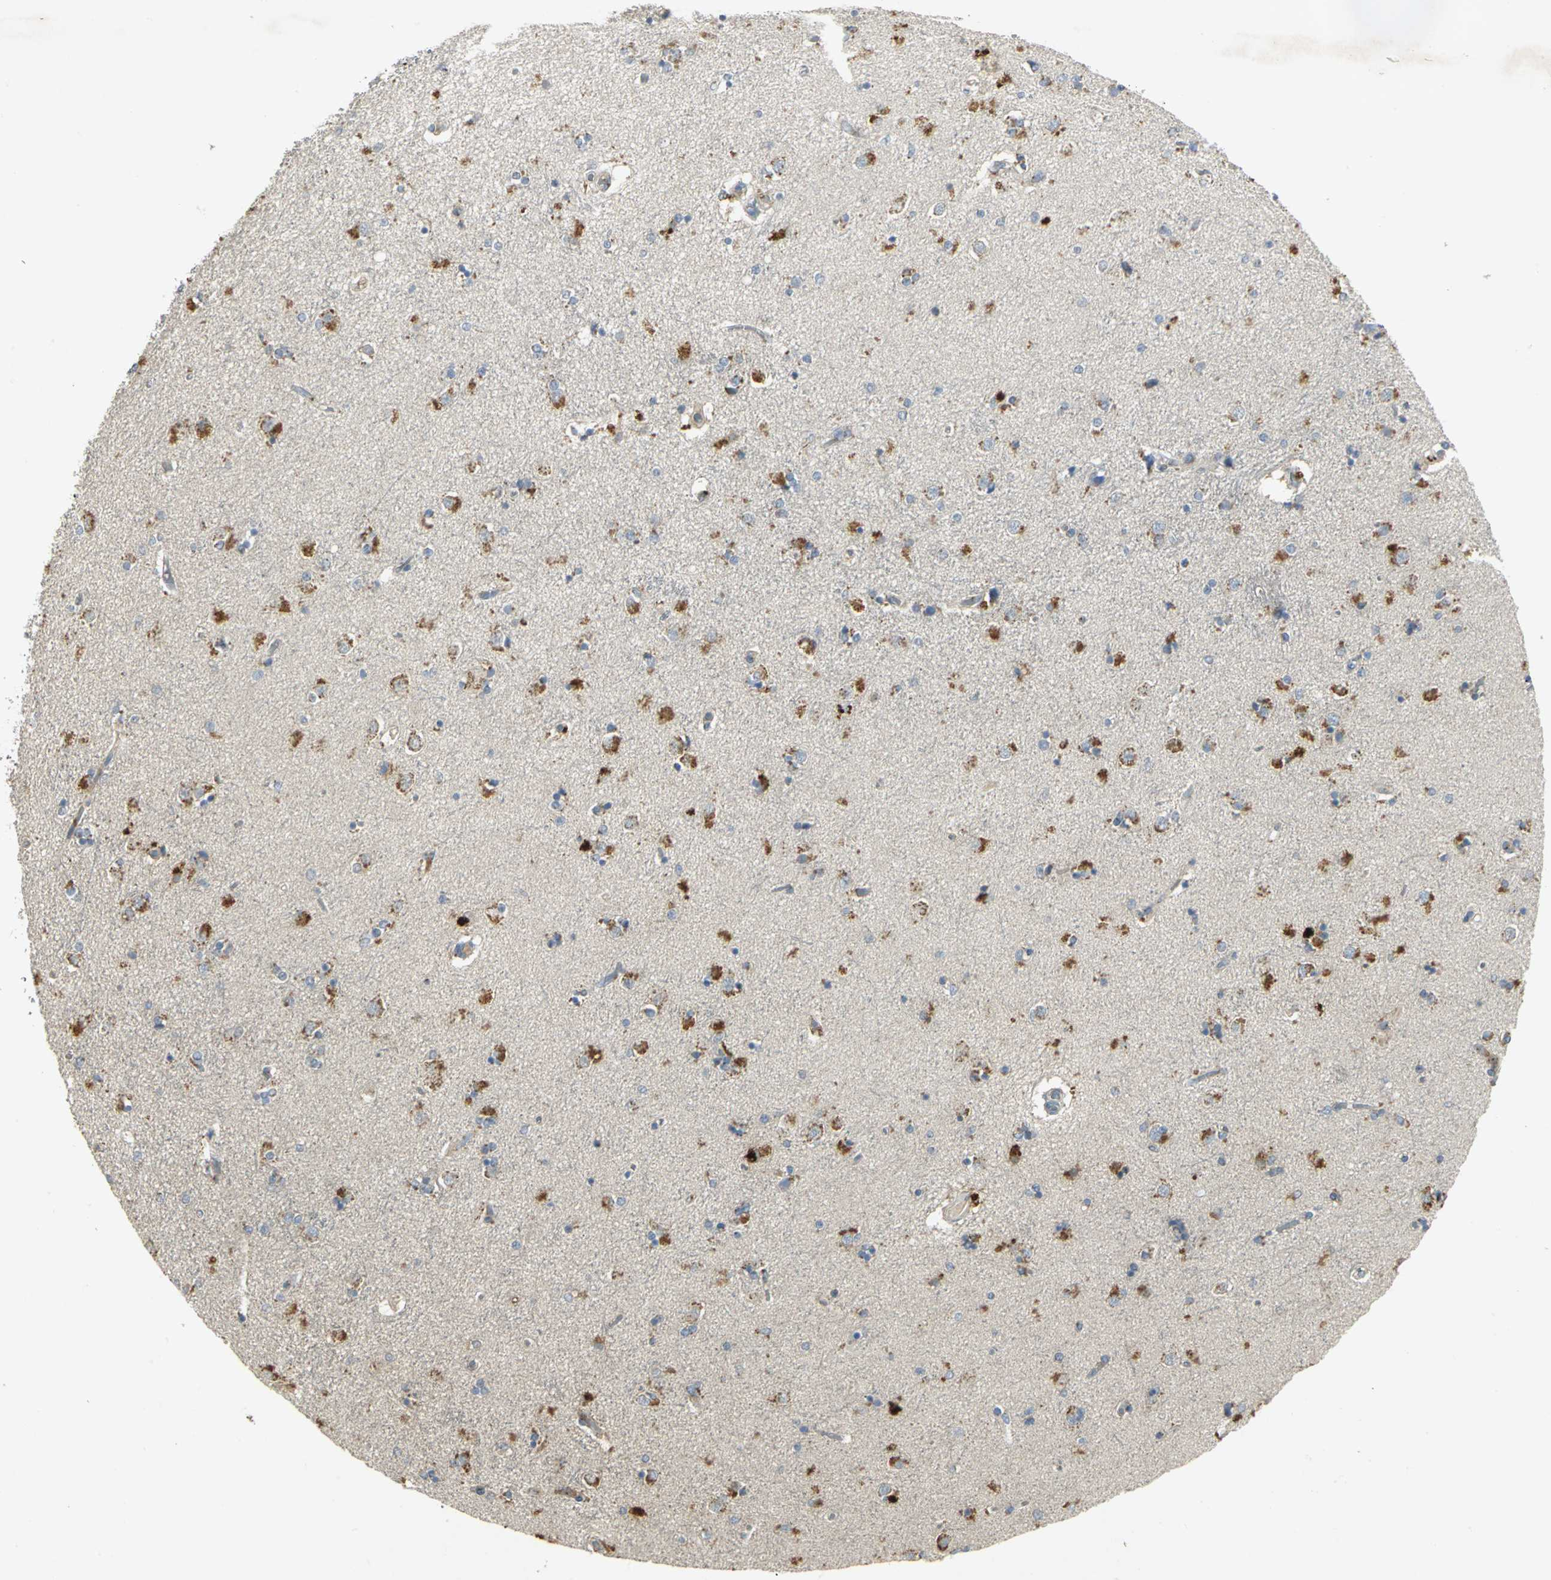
{"staining": {"intensity": "weak", "quantity": "<25%", "location": "cytoplasmic/membranous"}, "tissue": "caudate", "cell_type": "Glial cells", "image_type": "normal", "snomed": [{"axis": "morphology", "description": "Normal tissue, NOS"}, {"axis": "topography", "description": "Lateral ventricle wall"}], "caption": "This is a image of immunohistochemistry (IHC) staining of unremarkable caudate, which shows no expression in glial cells.", "gene": "TM9SF2", "patient": {"sex": "female", "age": 54}}